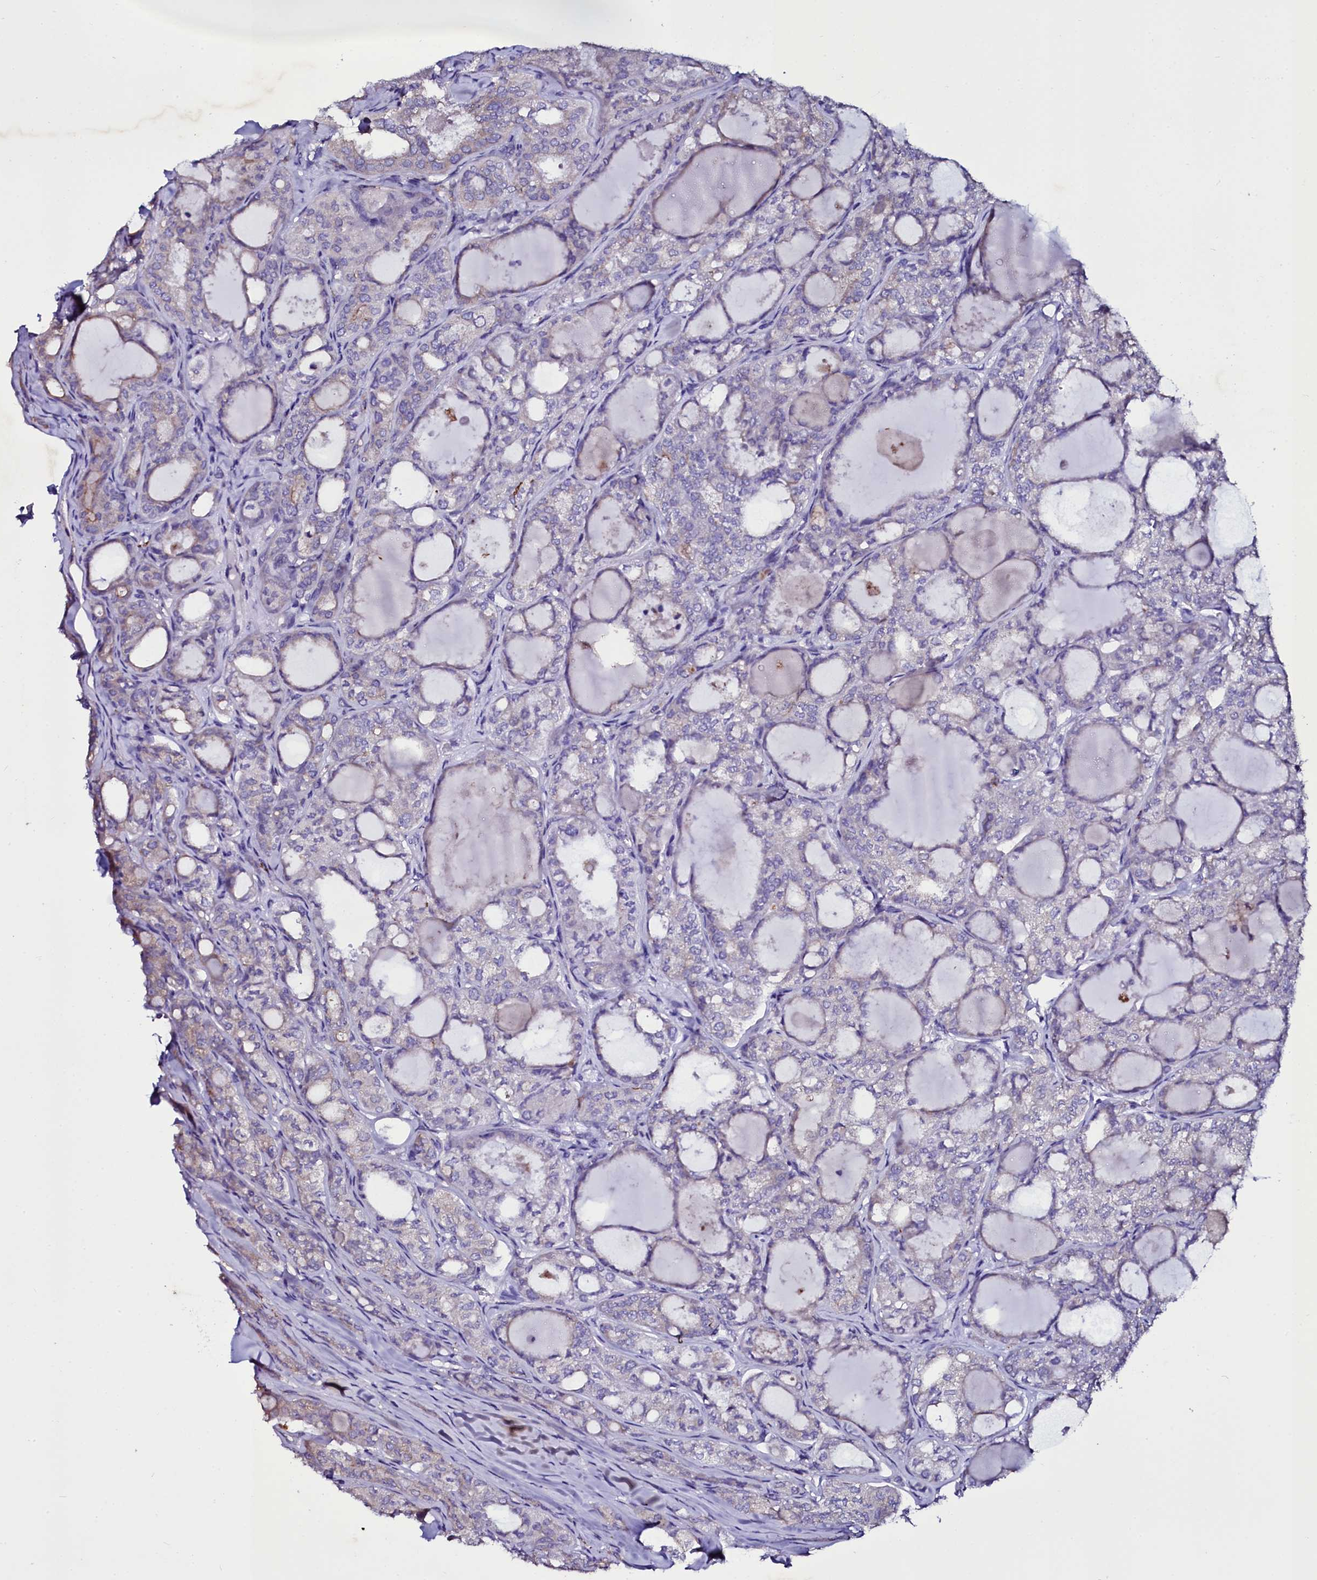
{"staining": {"intensity": "negative", "quantity": "none", "location": "none"}, "tissue": "thyroid cancer", "cell_type": "Tumor cells", "image_type": "cancer", "snomed": [{"axis": "morphology", "description": "Follicular adenoma carcinoma, NOS"}, {"axis": "topography", "description": "Thyroid gland"}], "caption": "Thyroid cancer stained for a protein using immunohistochemistry exhibits no staining tumor cells.", "gene": "SELENOT", "patient": {"sex": "male", "age": 75}}